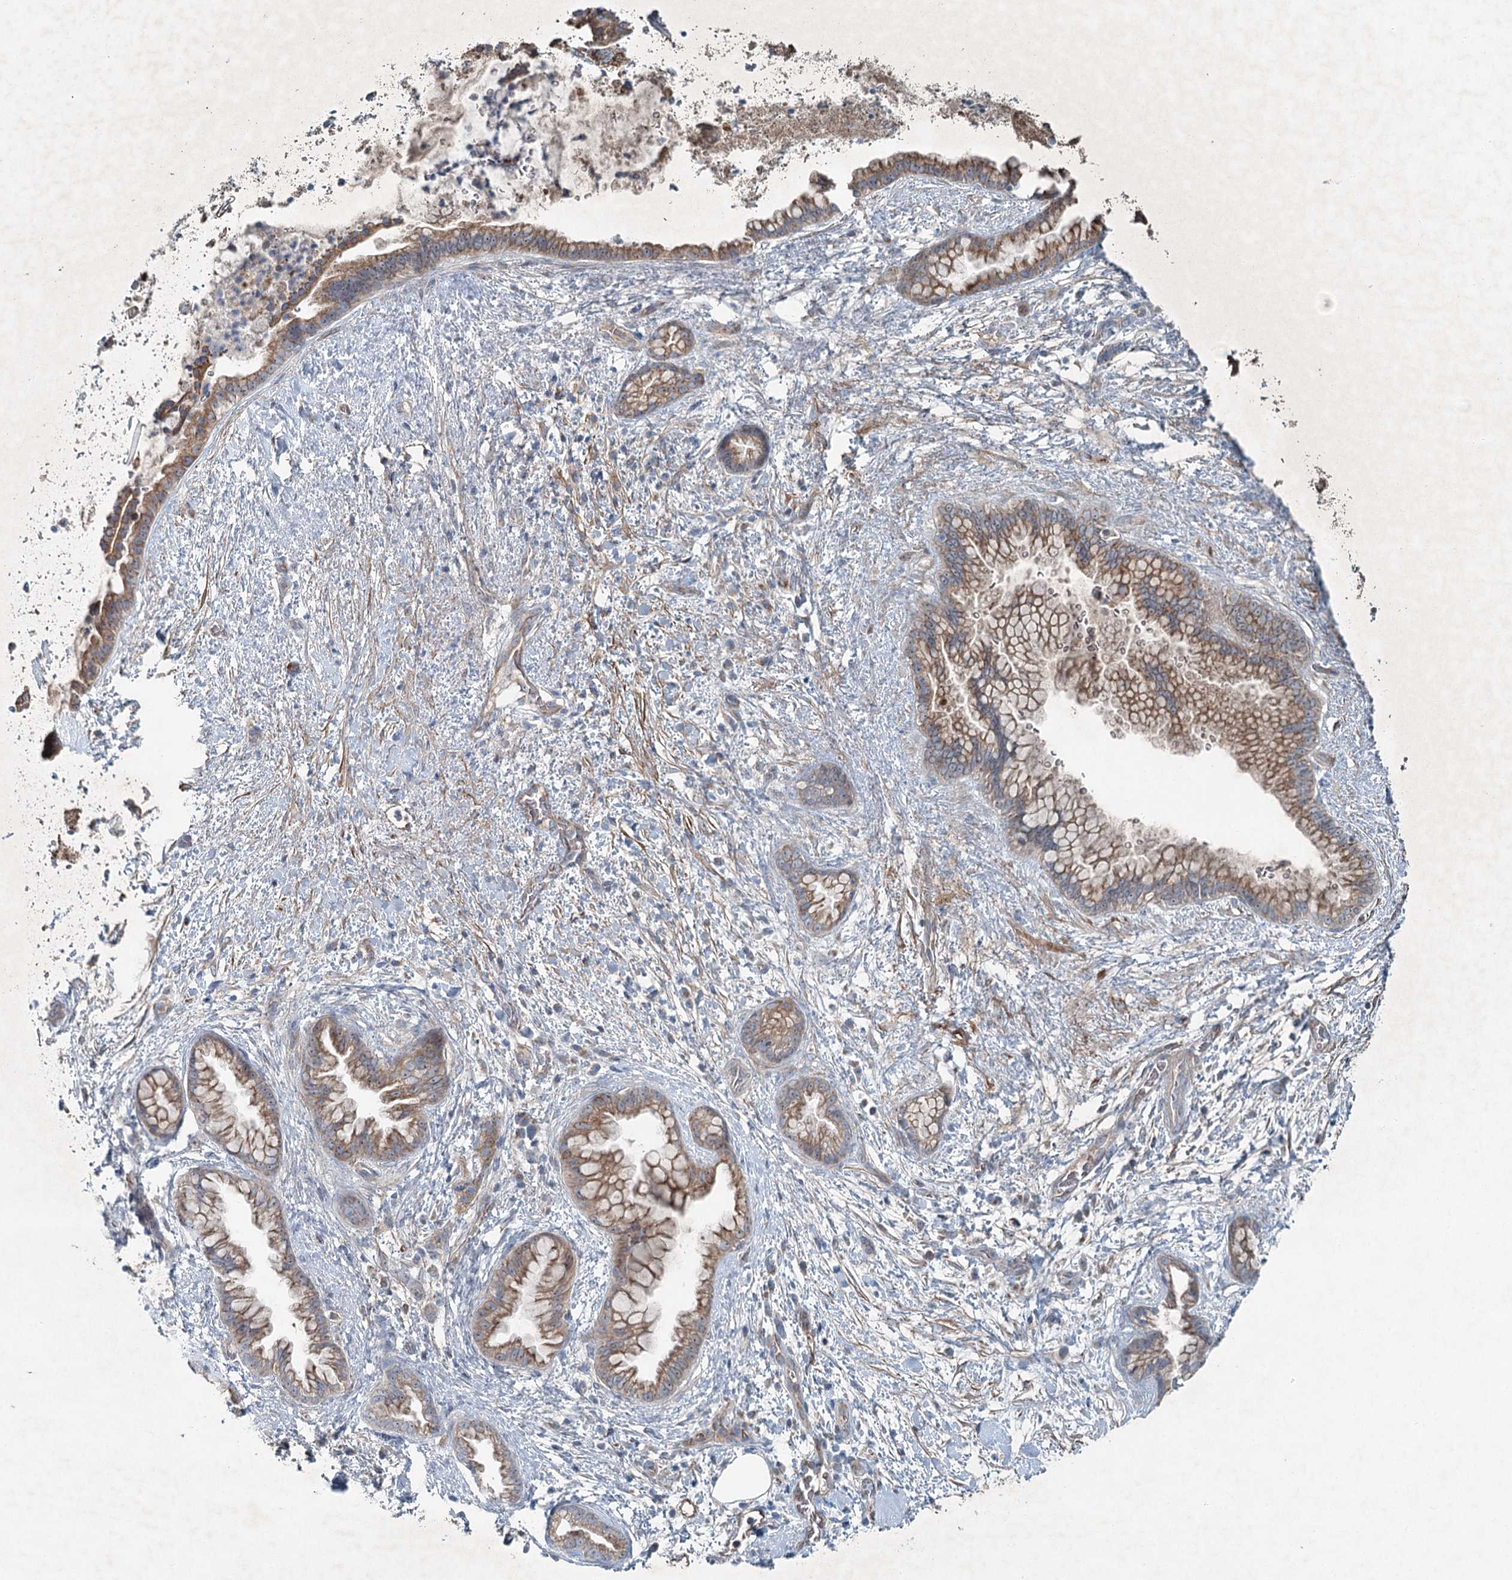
{"staining": {"intensity": "moderate", "quantity": ">75%", "location": "cytoplasmic/membranous"}, "tissue": "pancreatic cancer", "cell_type": "Tumor cells", "image_type": "cancer", "snomed": [{"axis": "morphology", "description": "Adenocarcinoma, NOS"}, {"axis": "topography", "description": "Pancreas"}], "caption": "Pancreatic cancer (adenocarcinoma) stained with DAB (3,3'-diaminobenzidine) immunohistochemistry reveals medium levels of moderate cytoplasmic/membranous positivity in about >75% of tumor cells.", "gene": "CHCHD5", "patient": {"sex": "female", "age": 78}}